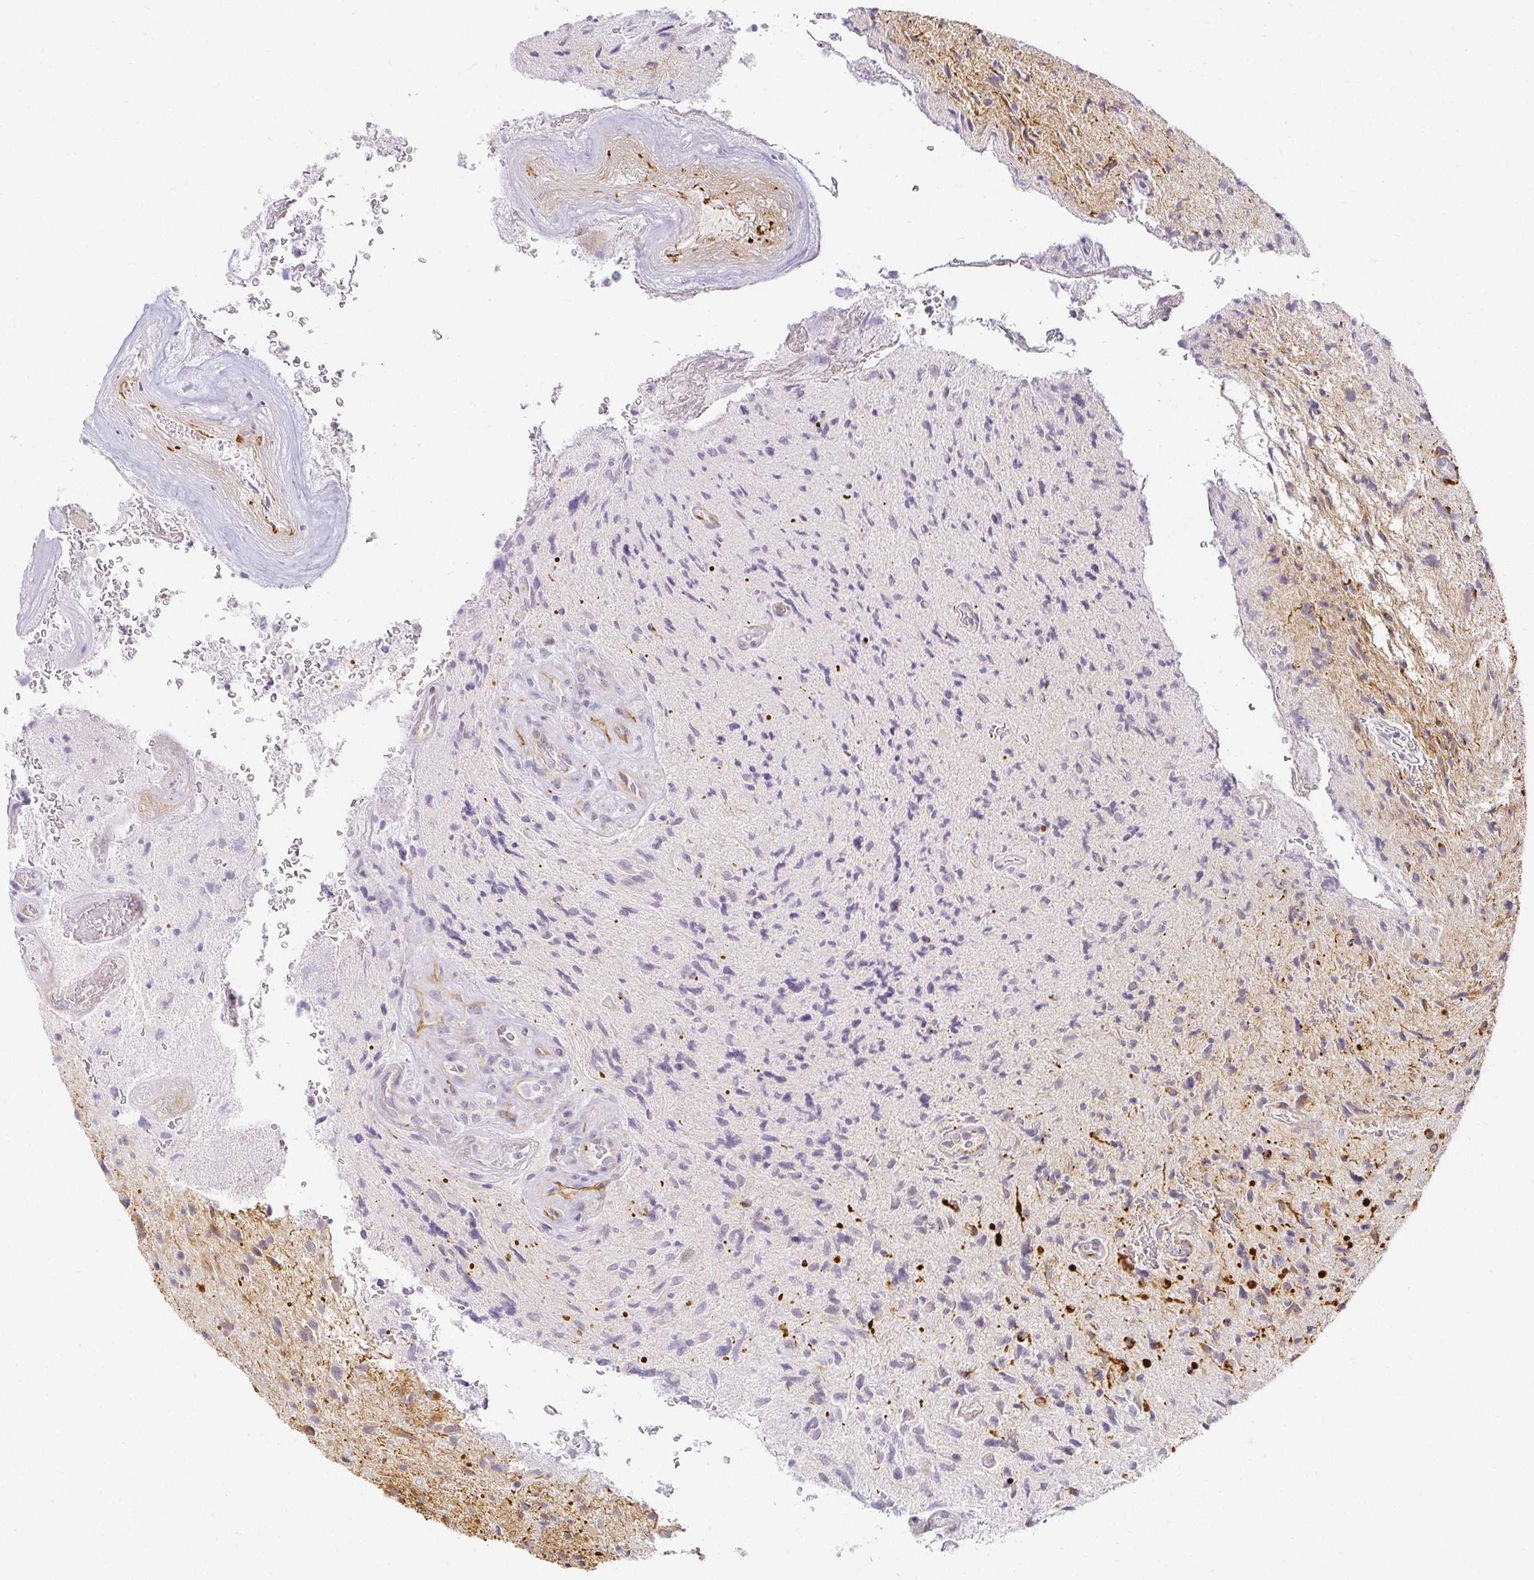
{"staining": {"intensity": "negative", "quantity": "none", "location": "none"}, "tissue": "glioma", "cell_type": "Tumor cells", "image_type": "cancer", "snomed": [{"axis": "morphology", "description": "Glioma, malignant, High grade"}, {"axis": "topography", "description": "Brain"}], "caption": "Immunohistochemistry photomicrograph of malignant glioma (high-grade) stained for a protein (brown), which reveals no staining in tumor cells.", "gene": "ACAN", "patient": {"sex": "male", "age": 54}}